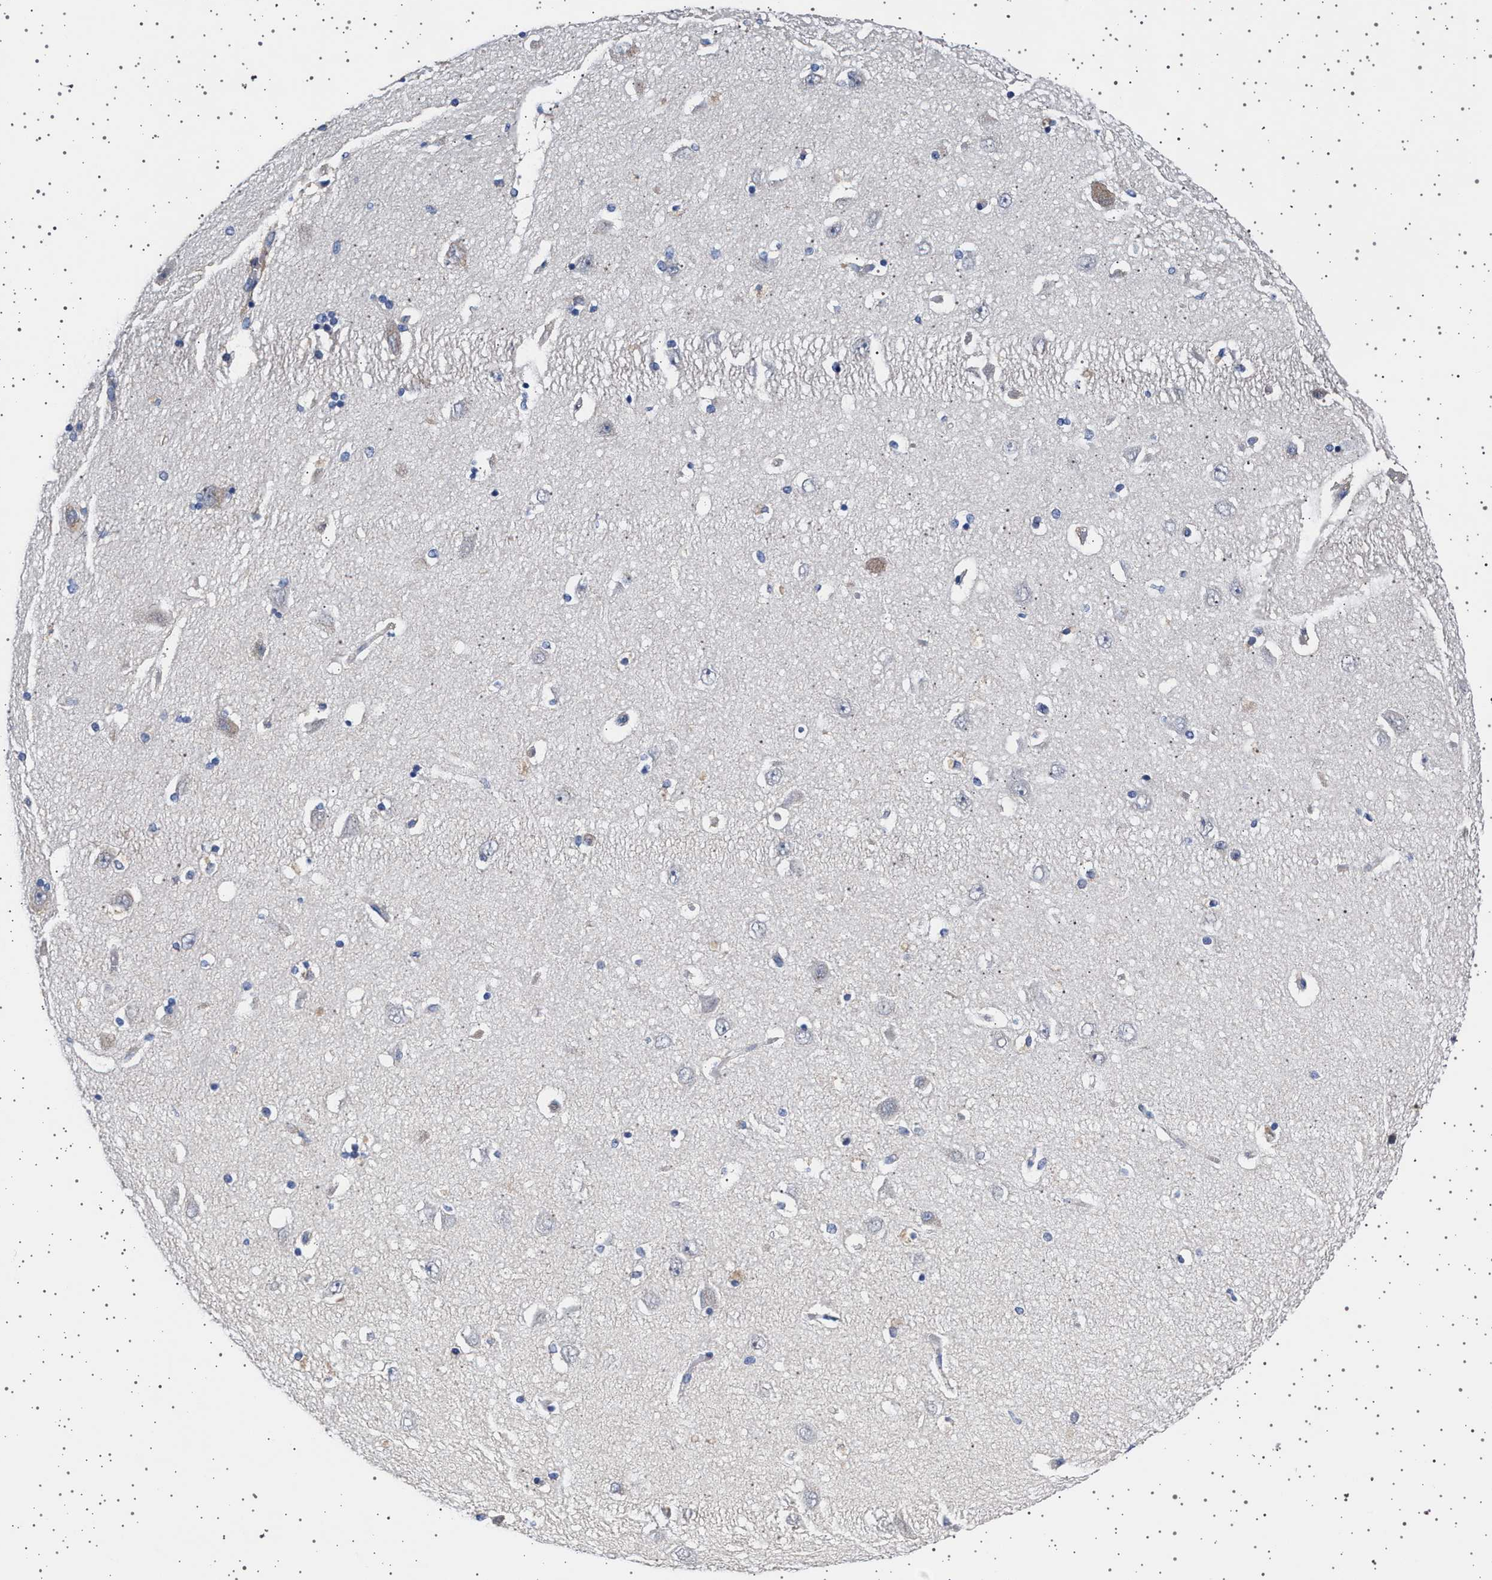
{"staining": {"intensity": "negative", "quantity": "none", "location": "none"}, "tissue": "hippocampus", "cell_type": "Glial cells", "image_type": "normal", "snomed": [{"axis": "morphology", "description": "Normal tissue, NOS"}, {"axis": "topography", "description": "Hippocampus"}], "caption": "Immunohistochemistry (IHC) image of unremarkable hippocampus stained for a protein (brown), which exhibits no positivity in glial cells. (DAB (3,3'-diaminobenzidine) IHC, high magnification).", "gene": "TRMT10B", "patient": {"sex": "female", "age": 54}}